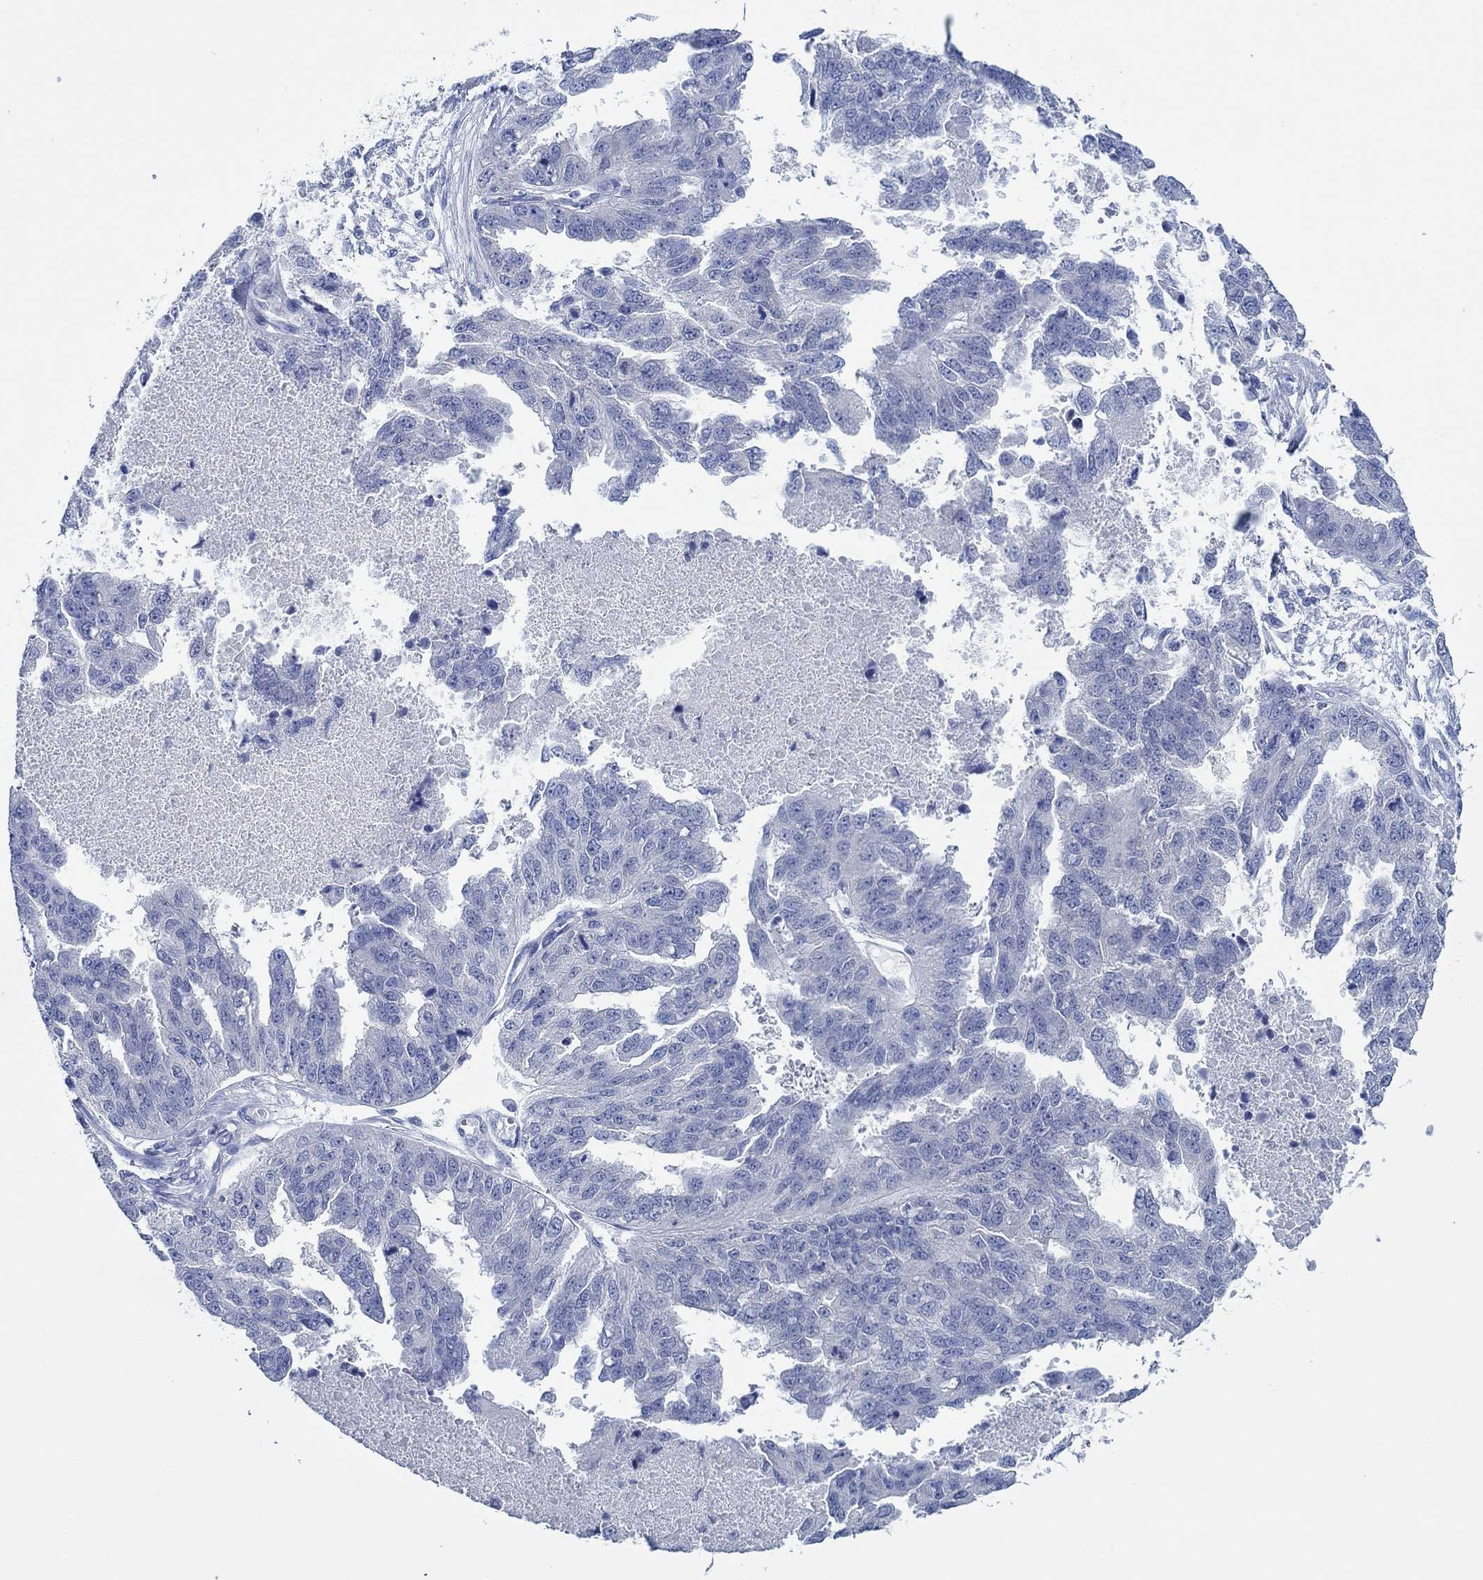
{"staining": {"intensity": "negative", "quantity": "none", "location": "none"}, "tissue": "ovarian cancer", "cell_type": "Tumor cells", "image_type": "cancer", "snomed": [{"axis": "morphology", "description": "Cystadenocarcinoma, serous, NOS"}, {"axis": "topography", "description": "Ovary"}], "caption": "Human ovarian cancer stained for a protein using immunohistochemistry shows no positivity in tumor cells.", "gene": "ZNF671", "patient": {"sex": "female", "age": 58}}